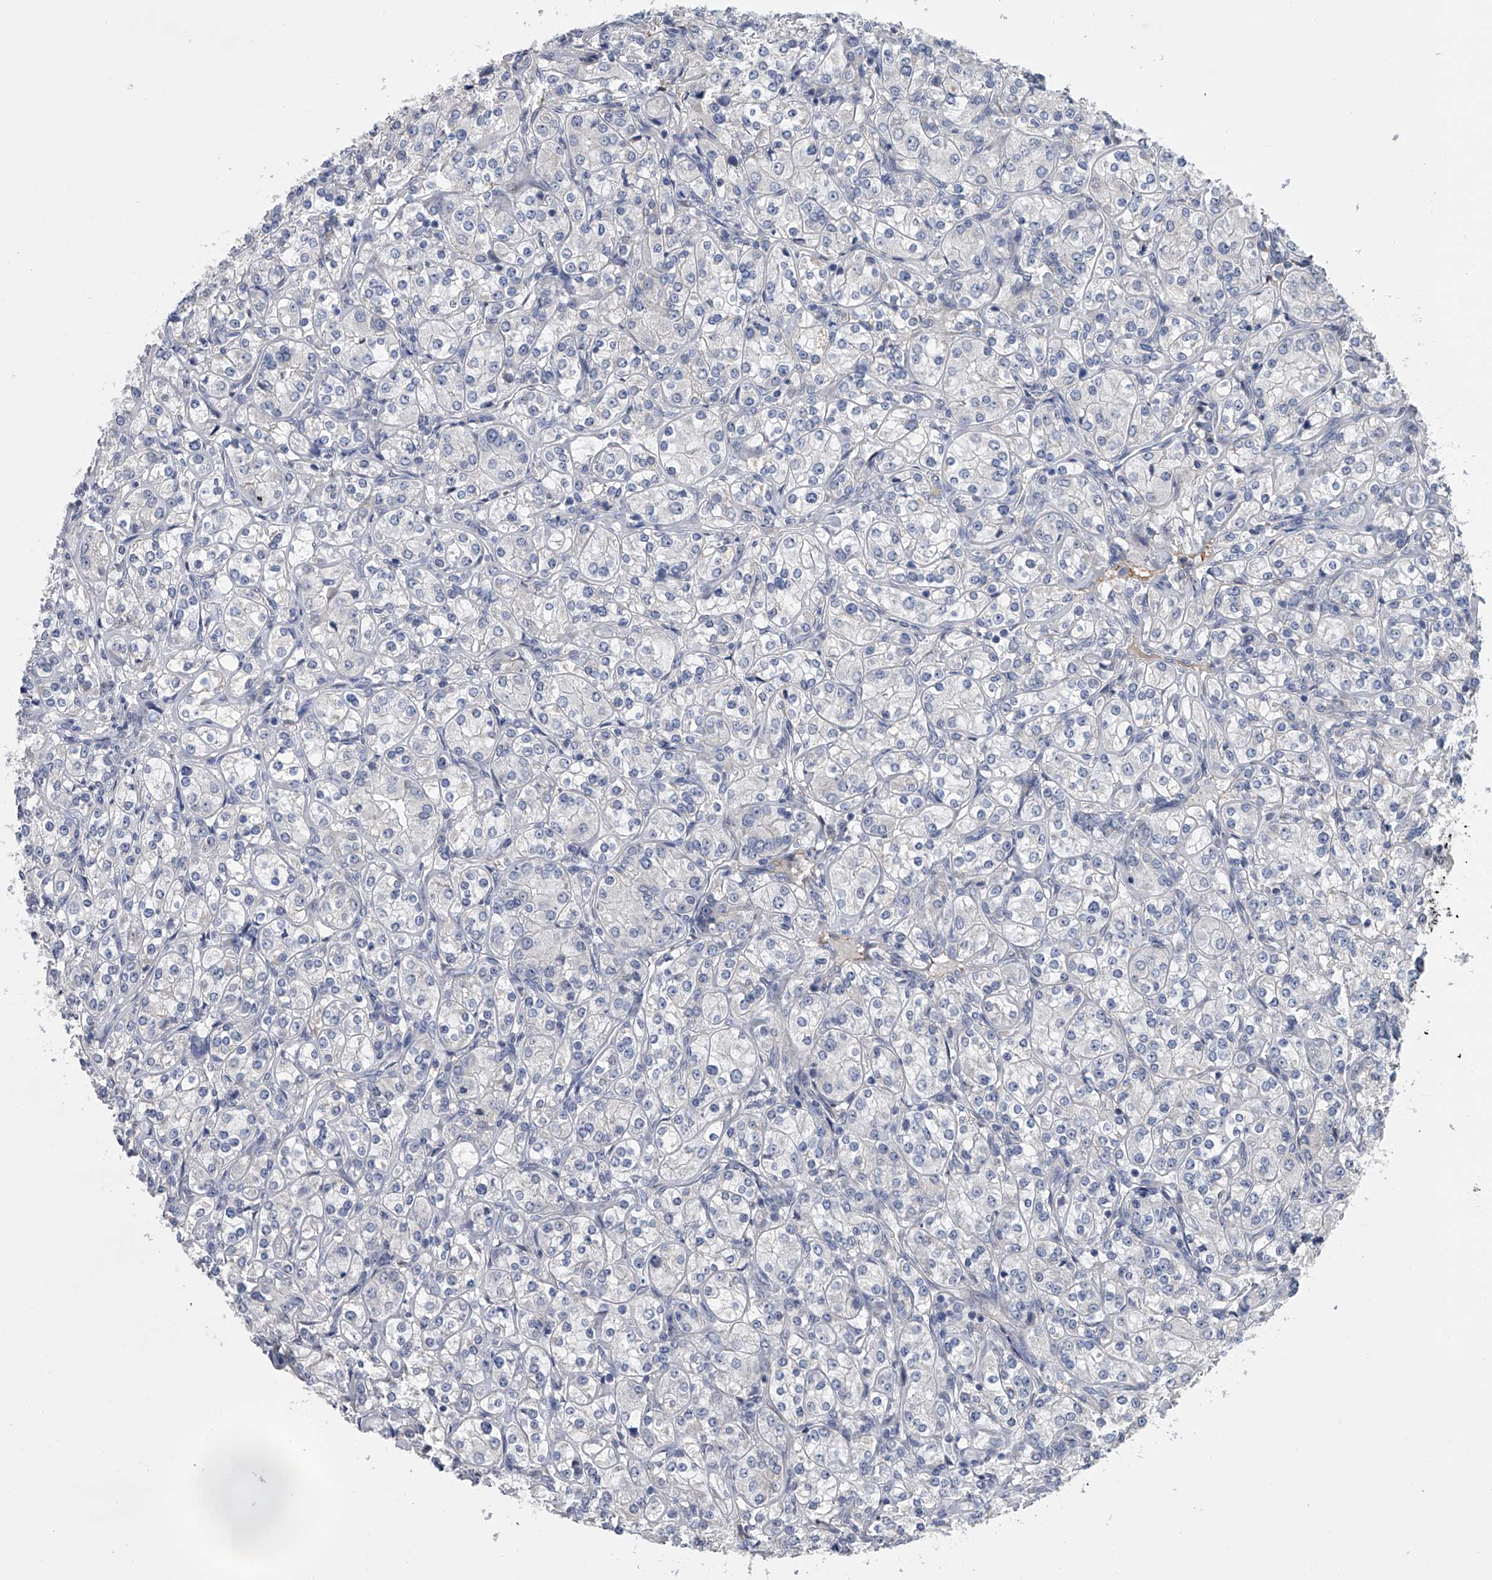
{"staining": {"intensity": "negative", "quantity": "none", "location": "none"}, "tissue": "renal cancer", "cell_type": "Tumor cells", "image_type": "cancer", "snomed": [{"axis": "morphology", "description": "Adenocarcinoma, NOS"}, {"axis": "topography", "description": "Kidney"}], "caption": "Human adenocarcinoma (renal) stained for a protein using IHC shows no positivity in tumor cells.", "gene": "ZNF426", "patient": {"sex": "male", "age": 77}}